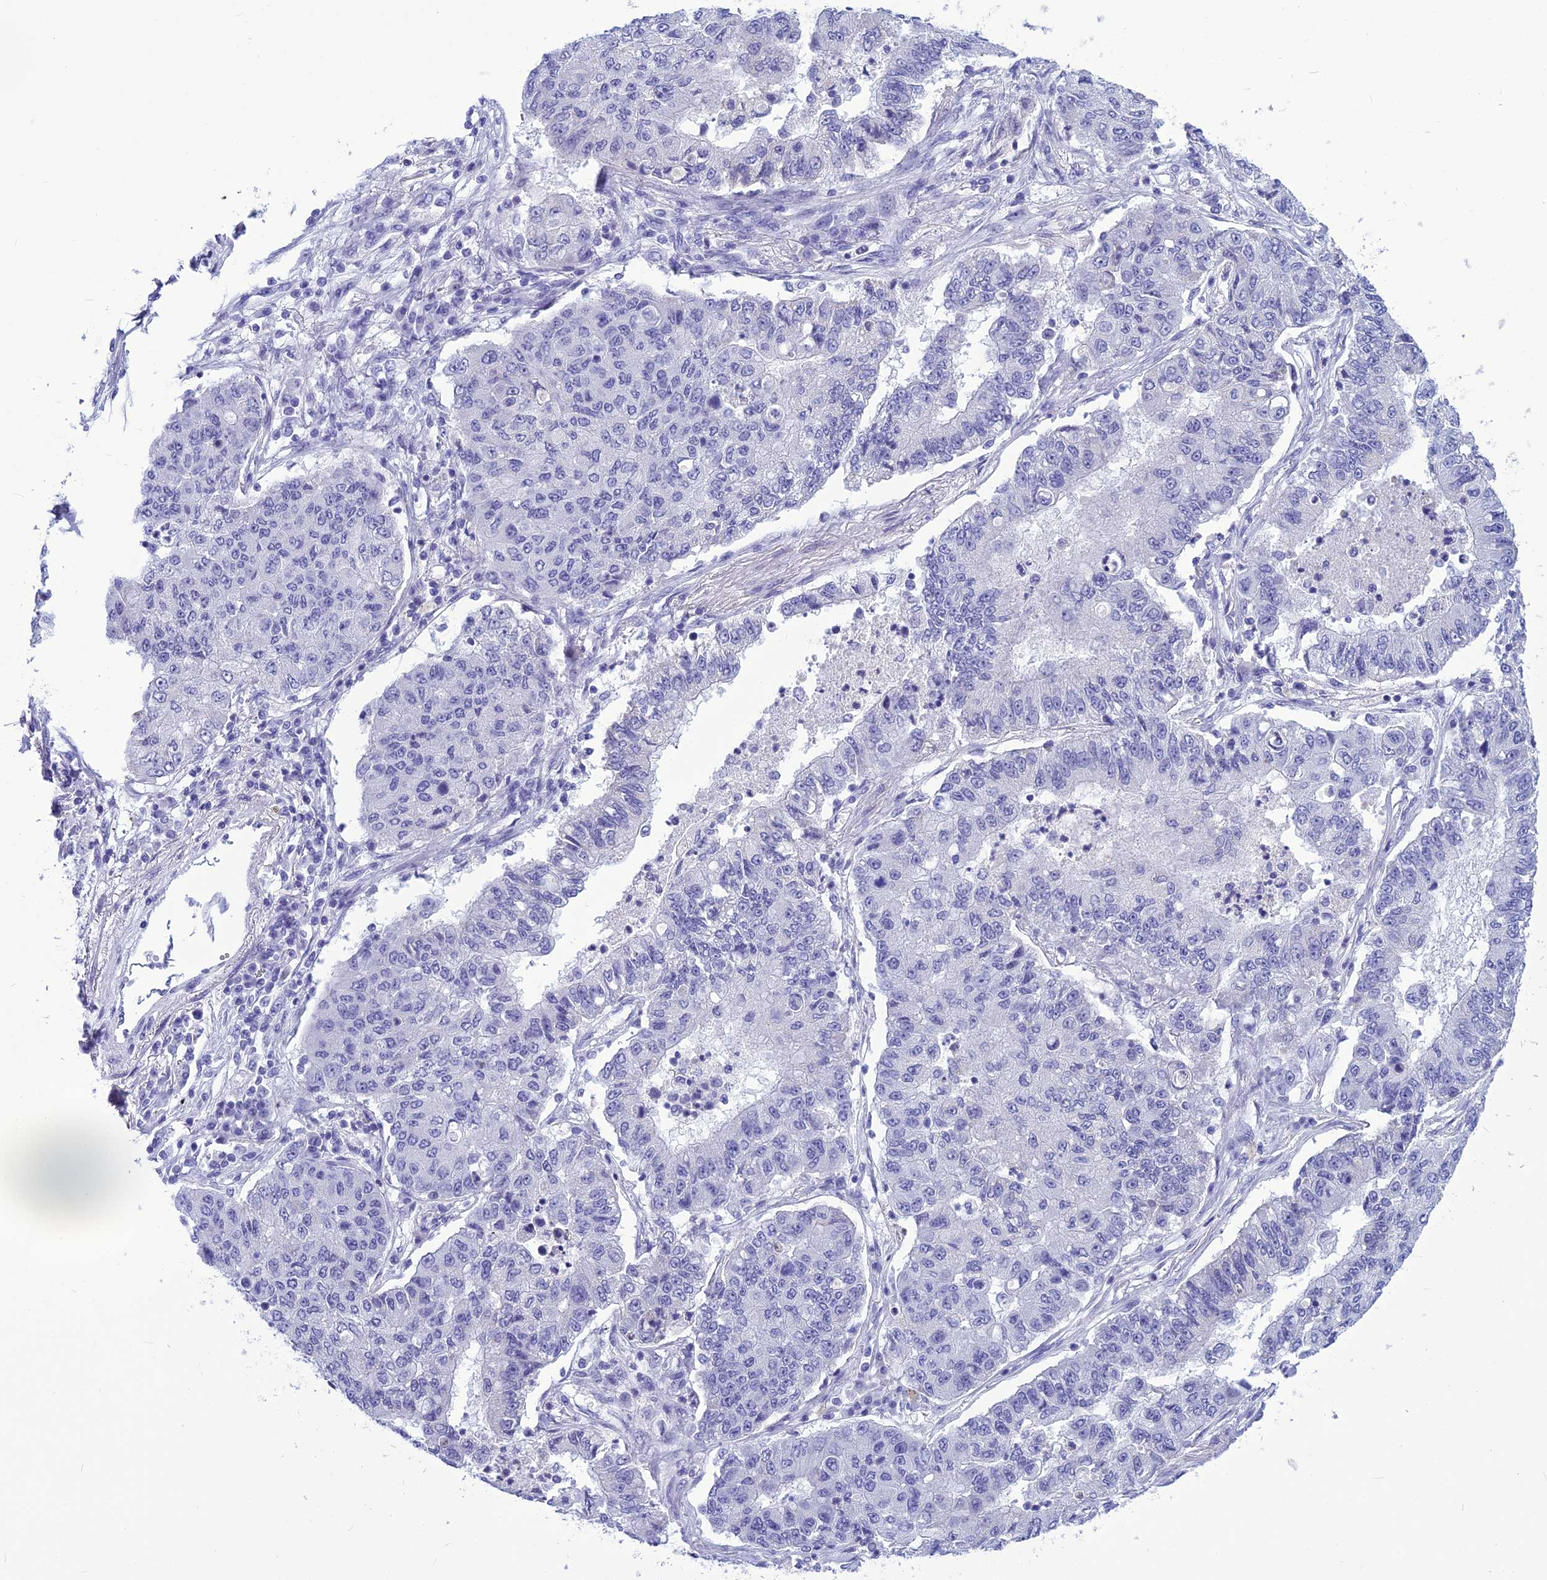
{"staining": {"intensity": "negative", "quantity": "none", "location": "none"}, "tissue": "lung cancer", "cell_type": "Tumor cells", "image_type": "cancer", "snomed": [{"axis": "morphology", "description": "Squamous cell carcinoma, NOS"}, {"axis": "topography", "description": "Lung"}], "caption": "Immunohistochemistry (IHC) photomicrograph of neoplastic tissue: human lung cancer stained with DAB (3,3'-diaminobenzidine) demonstrates no significant protein expression in tumor cells.", "gene": "BBS2", "patient": {"sex": "male", "age": 74}}